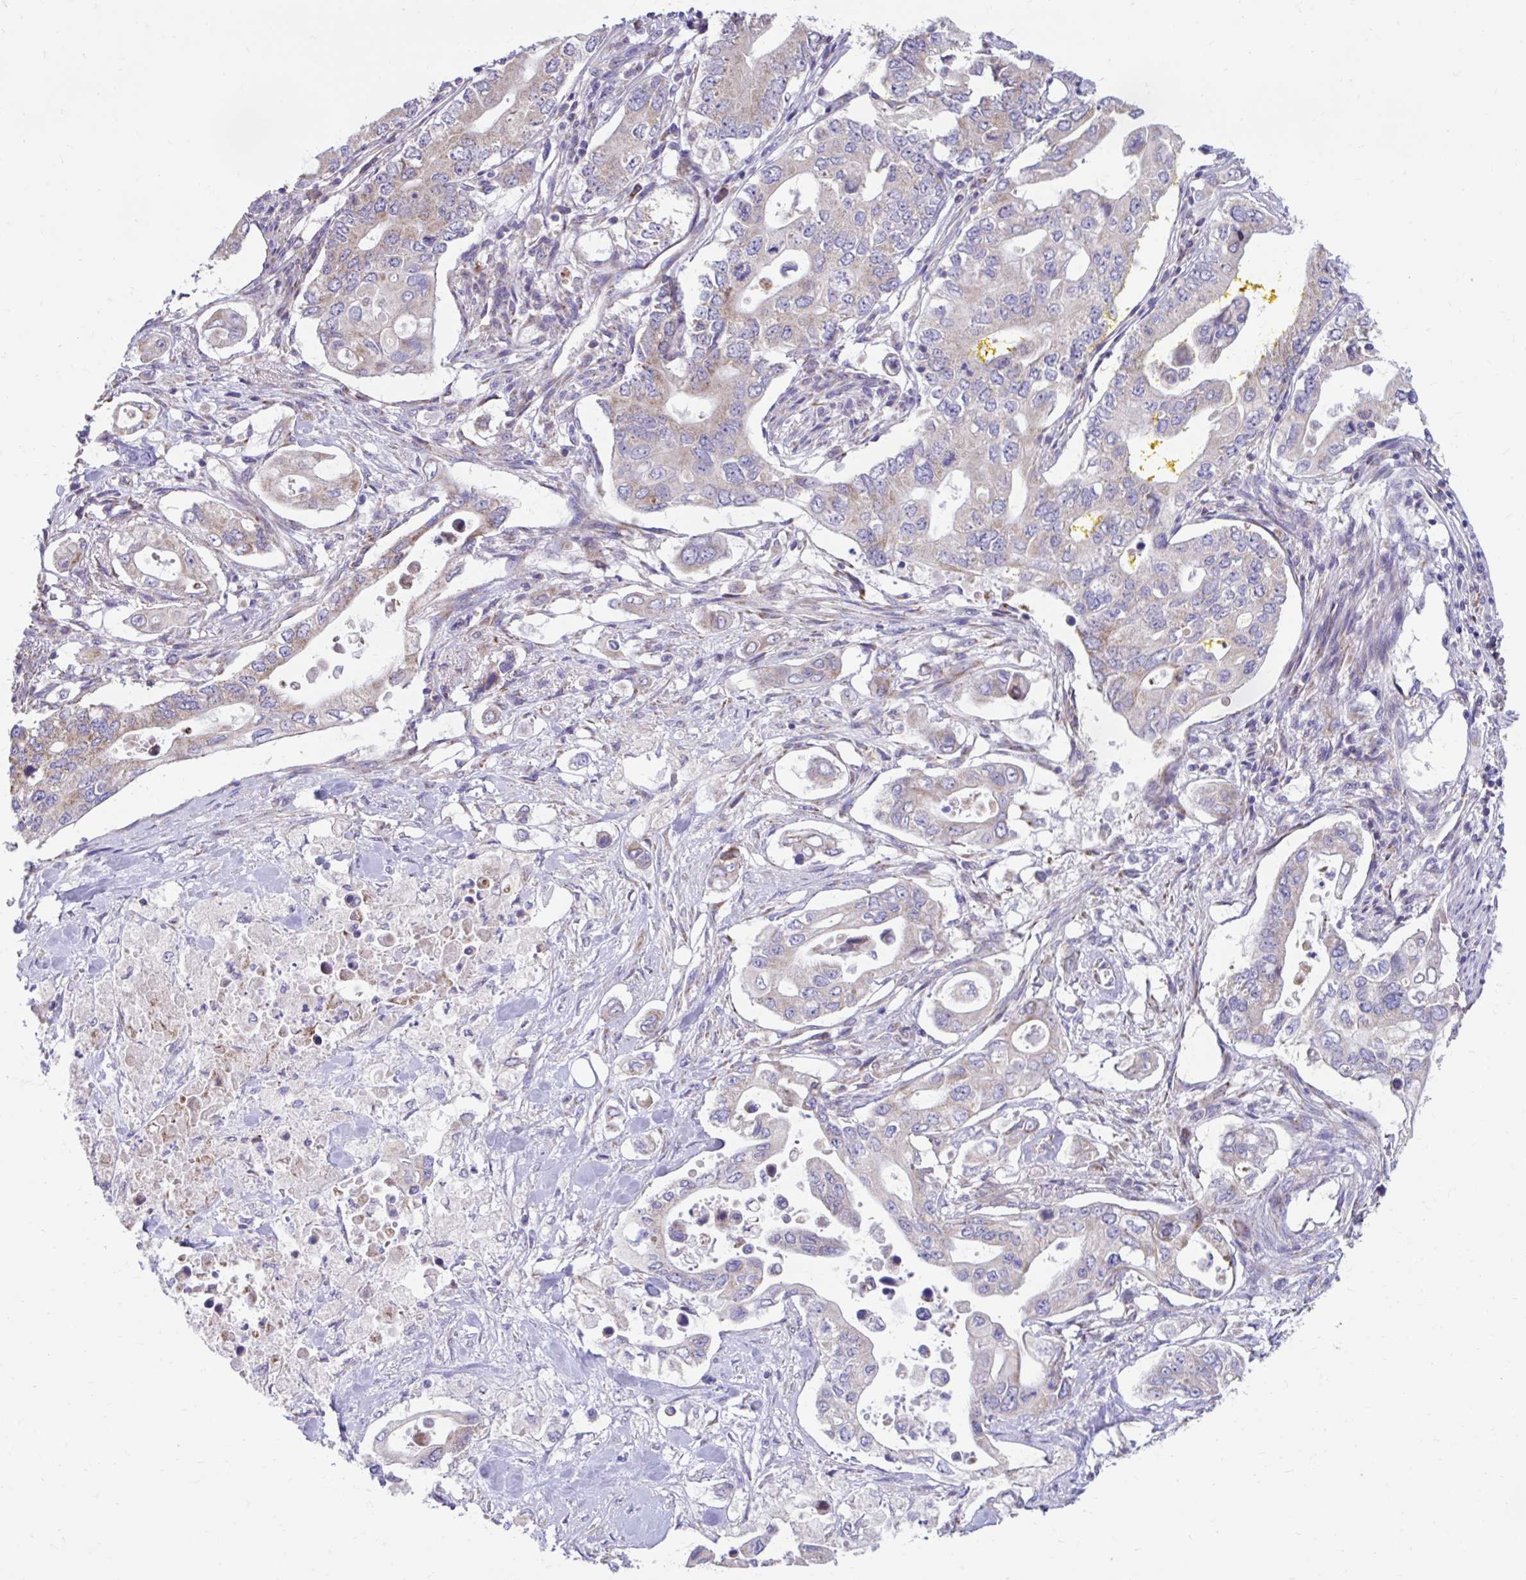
{"staining": {"intensity": "weak", "quantity": "<25%", "location": "cytoplasmic/membranous"}, "tissue": "pancreatic cancer", "cell_type": "Tumor cells", "image_type": "cancer", "snomed": [{"axis": "morphology", "description": "Adenocarcinoma, NOS"}, {"axis": "topography", "description": "Pancreas"}], "caption": "High magnification brightfield microscopy of adenocarcinoma (pancreatic) stained with DAB (brown) and counterstained with hematoxylin (blue): tumor cells show no significant positivity.", "gene": "LINGO4", "patient": {"sex": "female", "age": 63}}